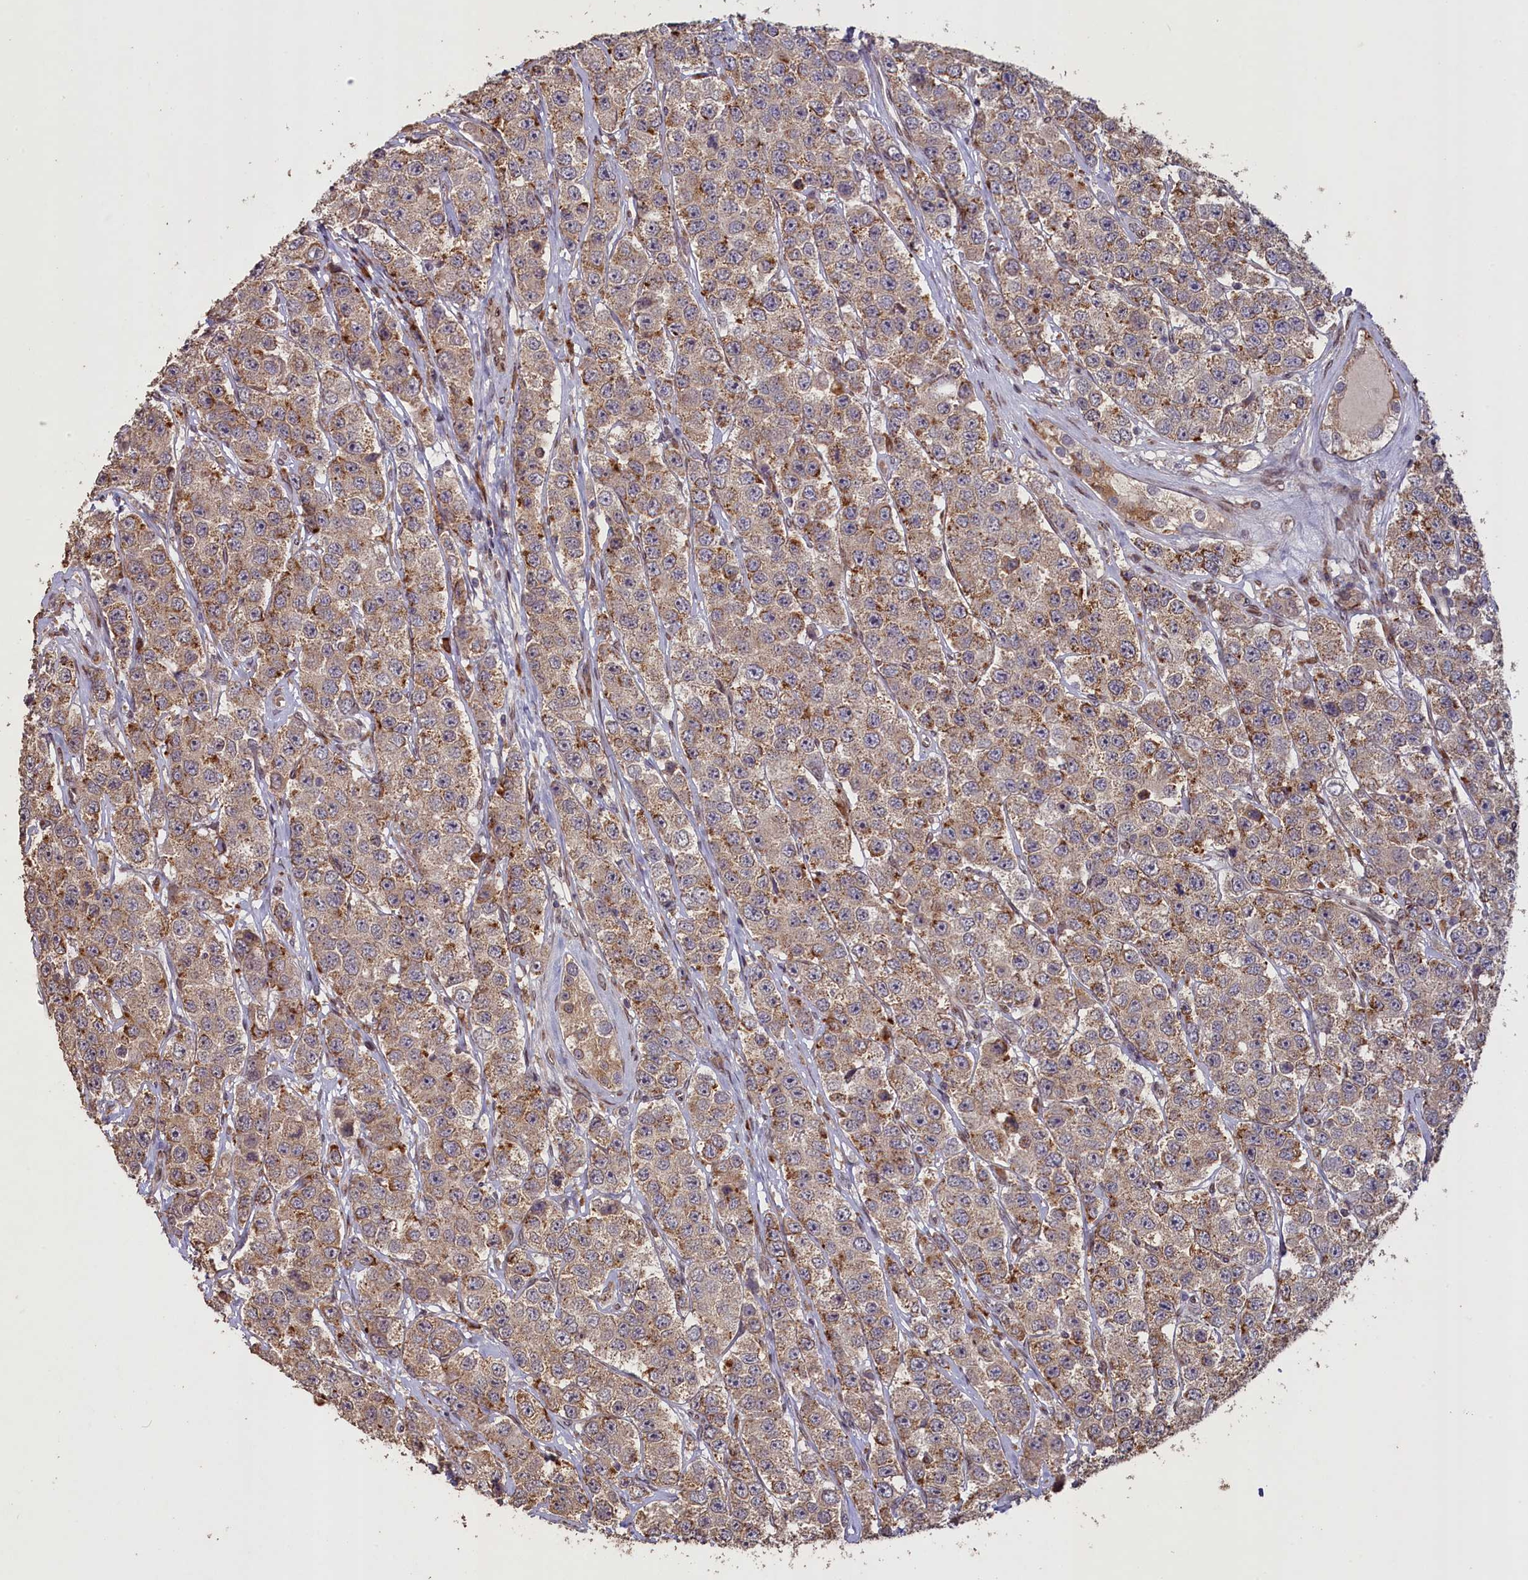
{"staining": {"intensity": "moderate", "quantity": "25%-75%", "location": "cytoplasmic/membranous"}, "tissue": "testis cancer", "cell_type": "Tumor cells", "image_type": "cancer", "snomed": [{"axis": "morphology", "description": "Seminoma, NOS"}, {"axis": "topography", "description": "Testis"}], "caption": "Seminoma (testis) tissue exhibits moderate cytoplasmic/membranous expression in about 25%-75% of tumor cells (IHC, brightfield microscopy, high magnification).", "gene": "SLC38A7", "patient": {"sex": "male", "age": 28}}